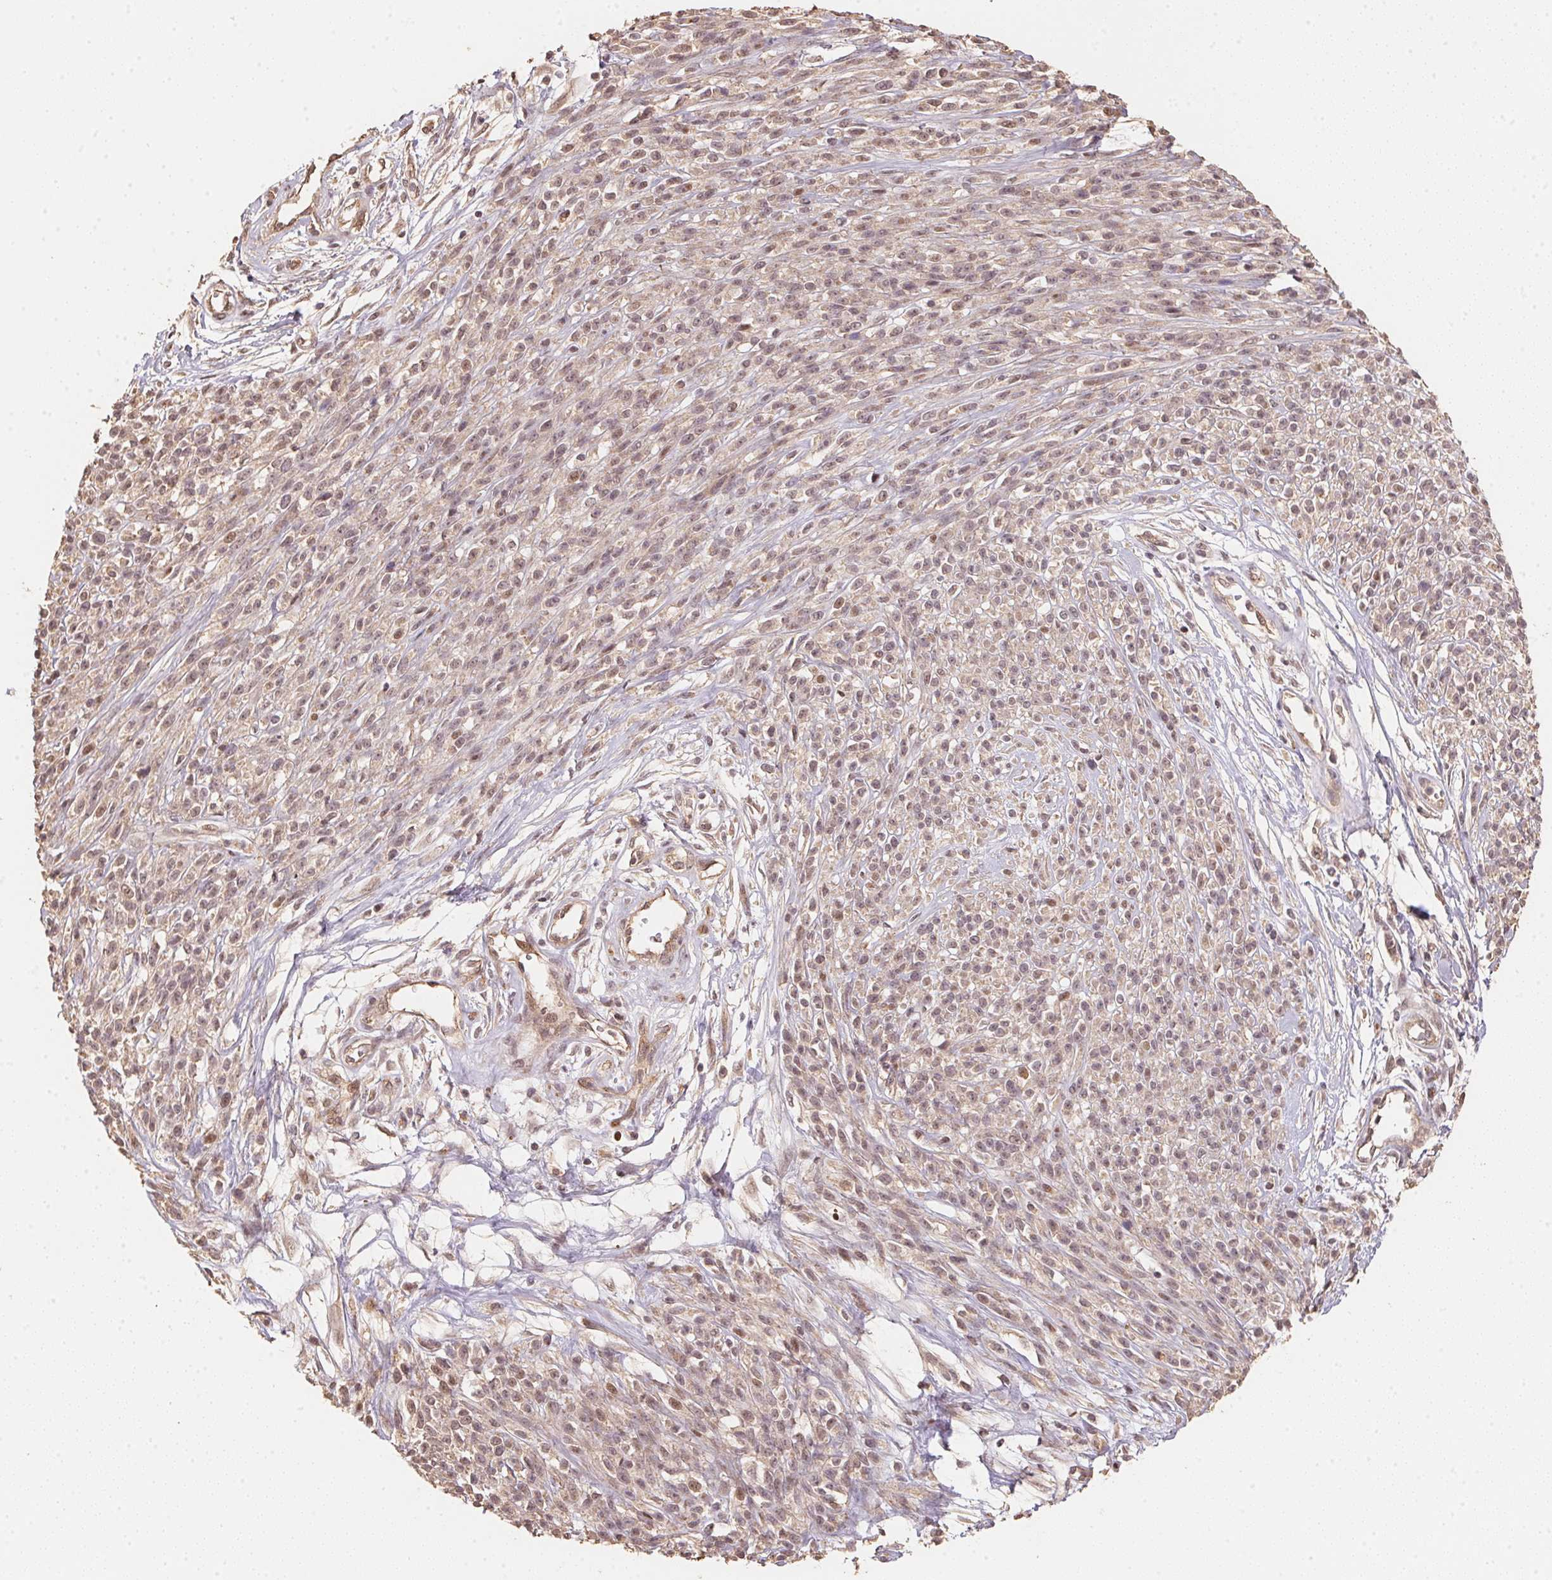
{"staining": {"intensity": "weak", "quantity": "25%-75%", "location": "nuclear"}, "tissue": "melanoma", "cell_type": "Tumor cells", "image_type": "cancer", "snomed": [{"axis": "morphology", "description": "Malignant melanoma, NOS"}, {"axis": "topography", "description": "Skin"}, {"axis": "topography", "description": "Skin of trunk"}], "caption": "Immunohistochemical staining of melanoma demonstrates low levels of weak nuclear protein positivity in approximately 25%-75% of tumor cells. (DAB (3,3'-diaminobenzidine) IHC, brown staining for protein, blue staining for nuclei).", "gene": "TMEM222", "patient": {"sex": "male", "age": 74}}